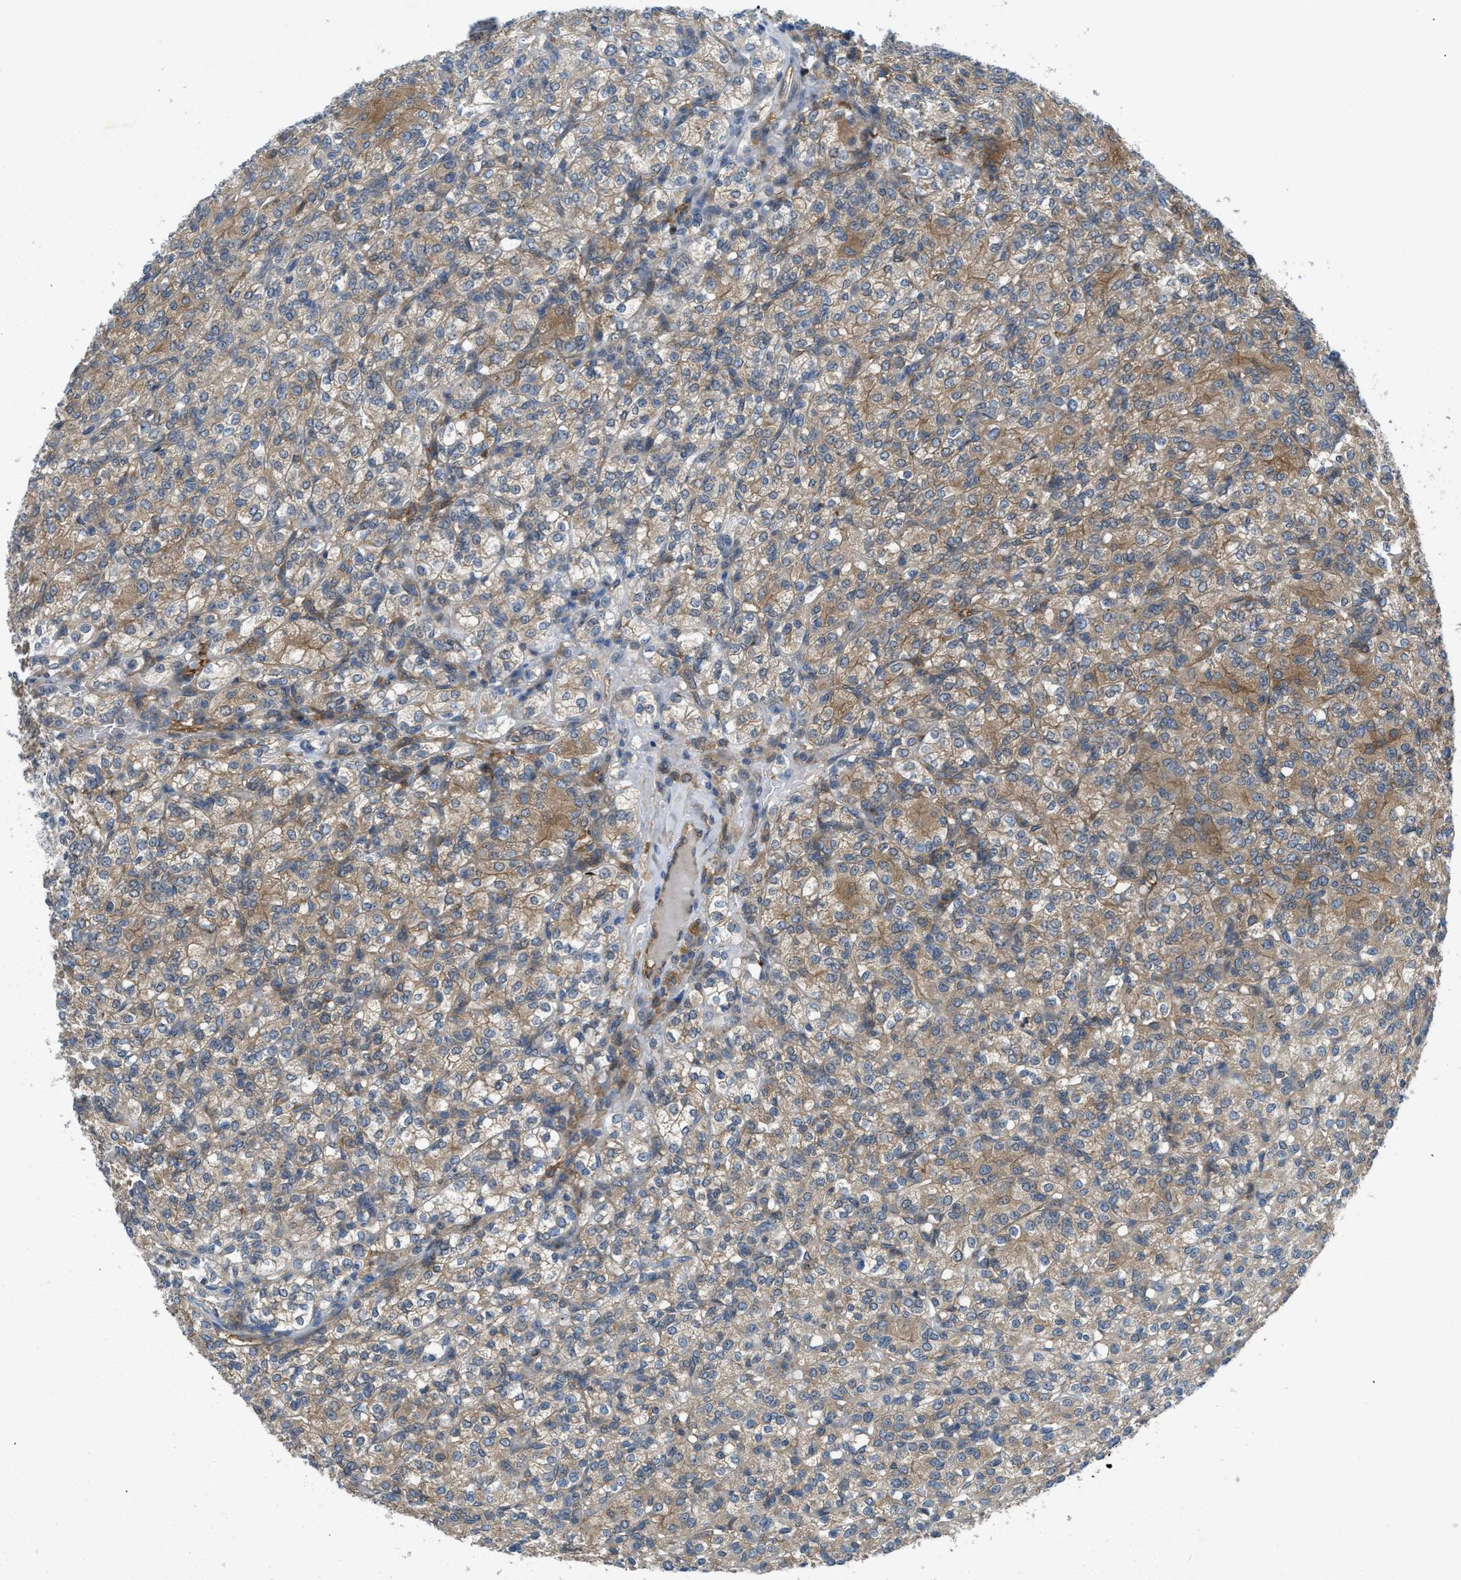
{"staining": {"intensity": "moderate", "quantity": ">75%", "location": "cytoplasmic/membranous"}, "tissue": "renal cancer", "cell_type": "Tumor cells", "image_type": "cancer", "snomed": [{"axis": "morphology", "description": "Adenocarcinoma, NOS"}, {"axis": "topography", "description": "Kidney"}], "caption": "A brown stain labels moderate cytoplasmic/membranous staining of a protein in renal cancer (adenocarcinoma) tumor cells.", "gene": "BAZ2B", "patient": {"sex": "male", "age": 77}}